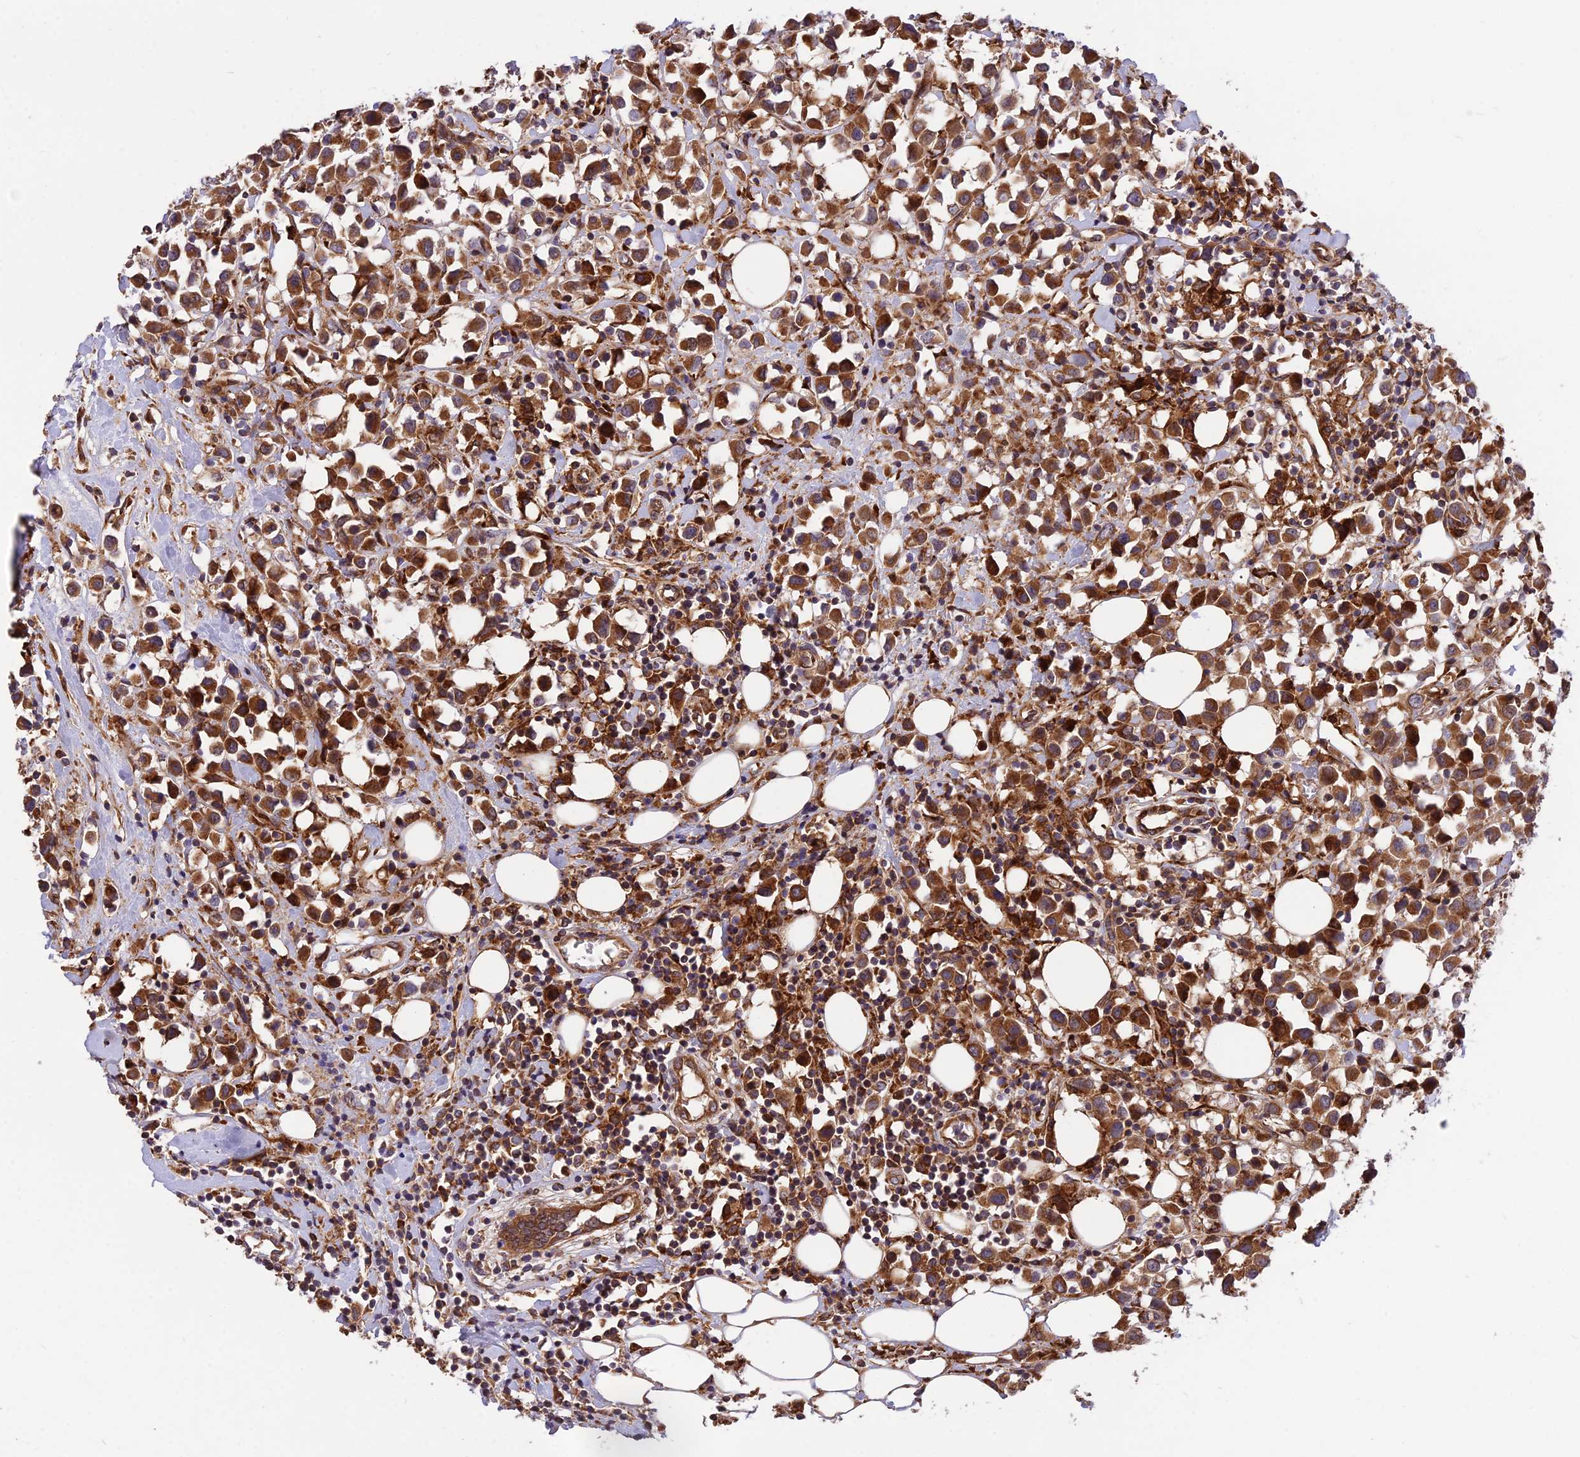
{"staining": {"intensity": "strong", "quantity": ">75%", "location": "cytoplasmic/membranous"}, "tissue": "breast cancer", "cell_type": "Tumor cells", "image_type": "cancer", "snomed": [{"axis": "morphology", "description": "Duct carcinoma"}, {"axis": "topography", "description": "Breast"}], "caption": "IHC (DAB (3,3'-diaminobenzidine)) staining of human infiltrating ductal carcinoma (breast) demonstrates strong cytoplasmic/membranous protein staining in about >75% of tumor cells.", "gene": "ROCK1", "patient": {"sex": "female", "age": 61}}